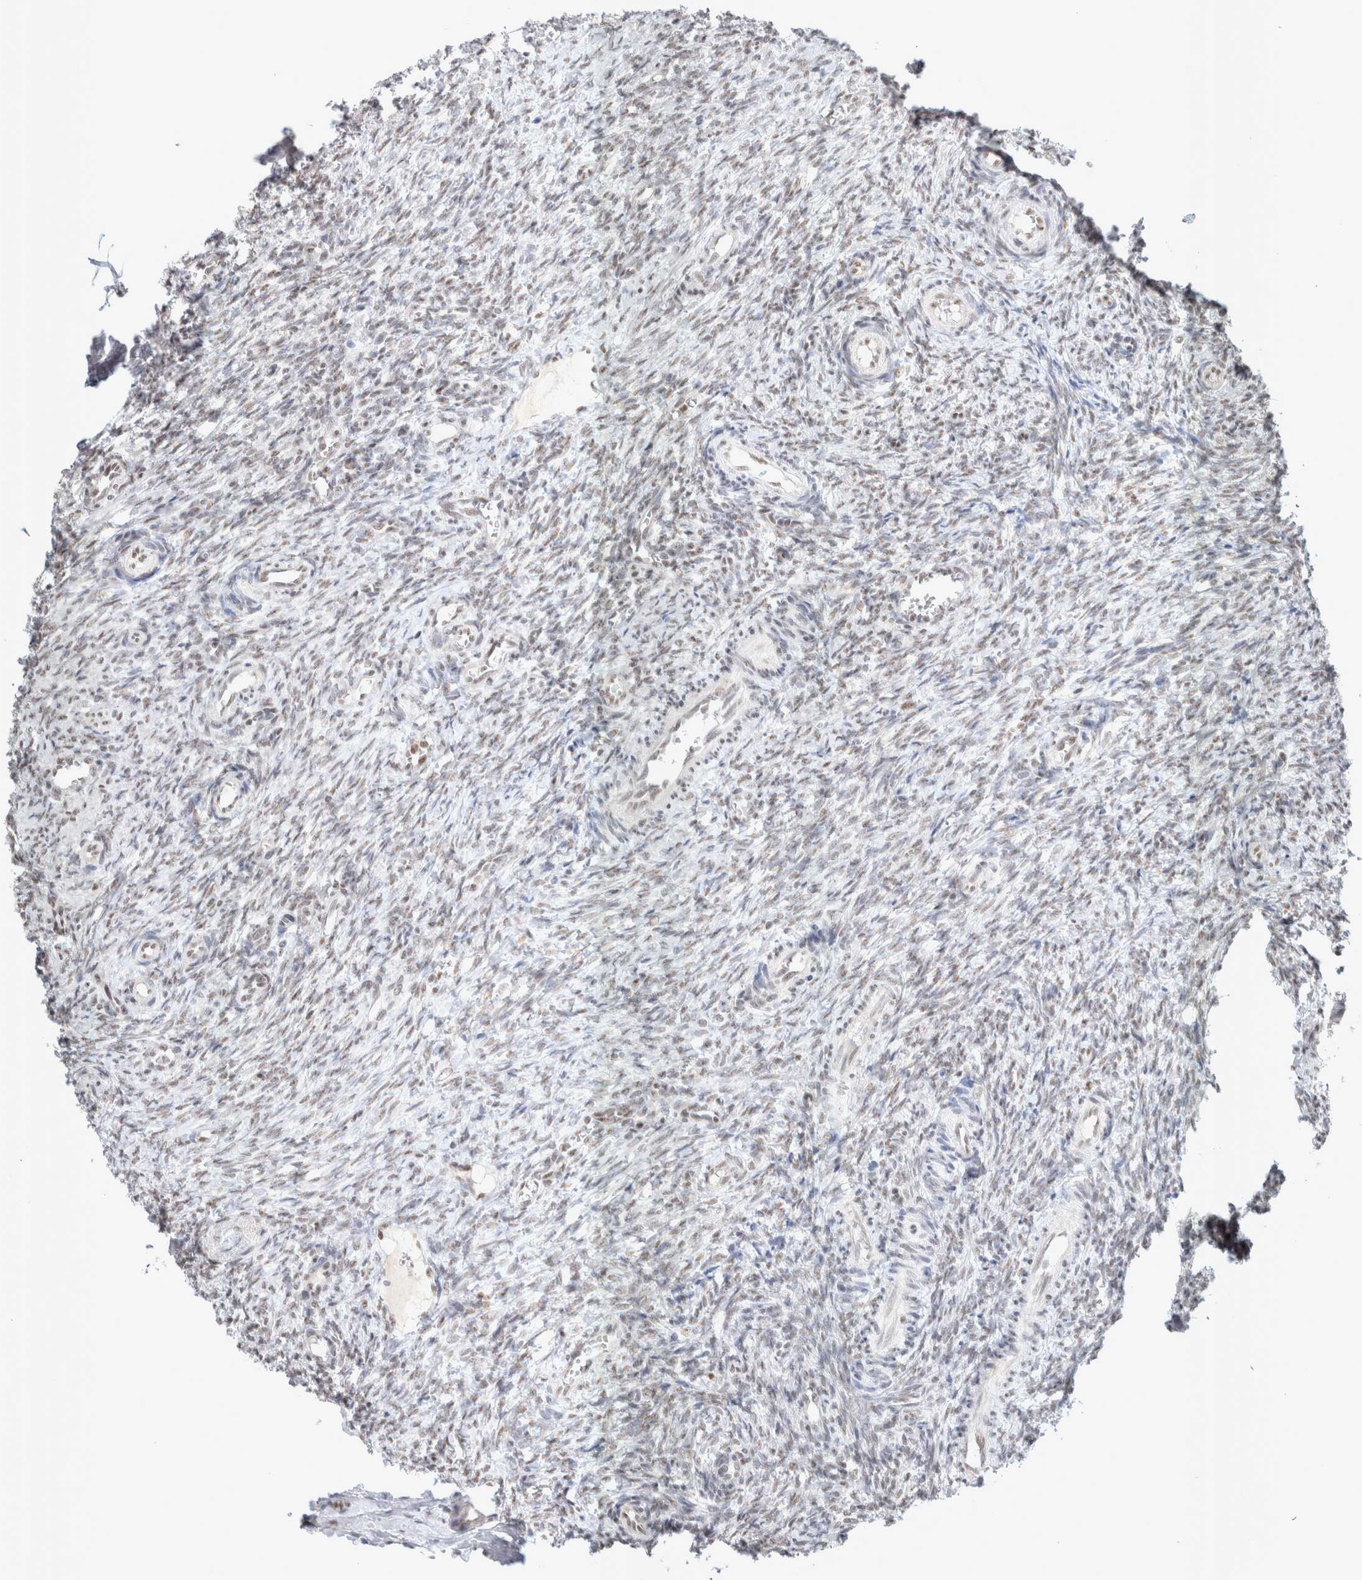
{"staining": {"intensity": "negative", "quantity": "none", "location": "none"}, "tissue": "ovary", "cell_type": "Follicle cells", "image_type": "normal", "snomed": [{"axis": "morphology", "description": "Normal tissue, NOS"}, {"axis": "topography", "description": "Ovary"}], "caption": "An immunohistochemistry photomicrograph of normal ovary is shown. There is no staining in follicle cells of ovary. (Stains: DAB immunohistochemistry (IHC) with hematoxylin counter stain, Microscopy: brightfield microscopy at high magnification).", "gene": "TRMT12", "patient": {"sex": "female", "age": 41}}